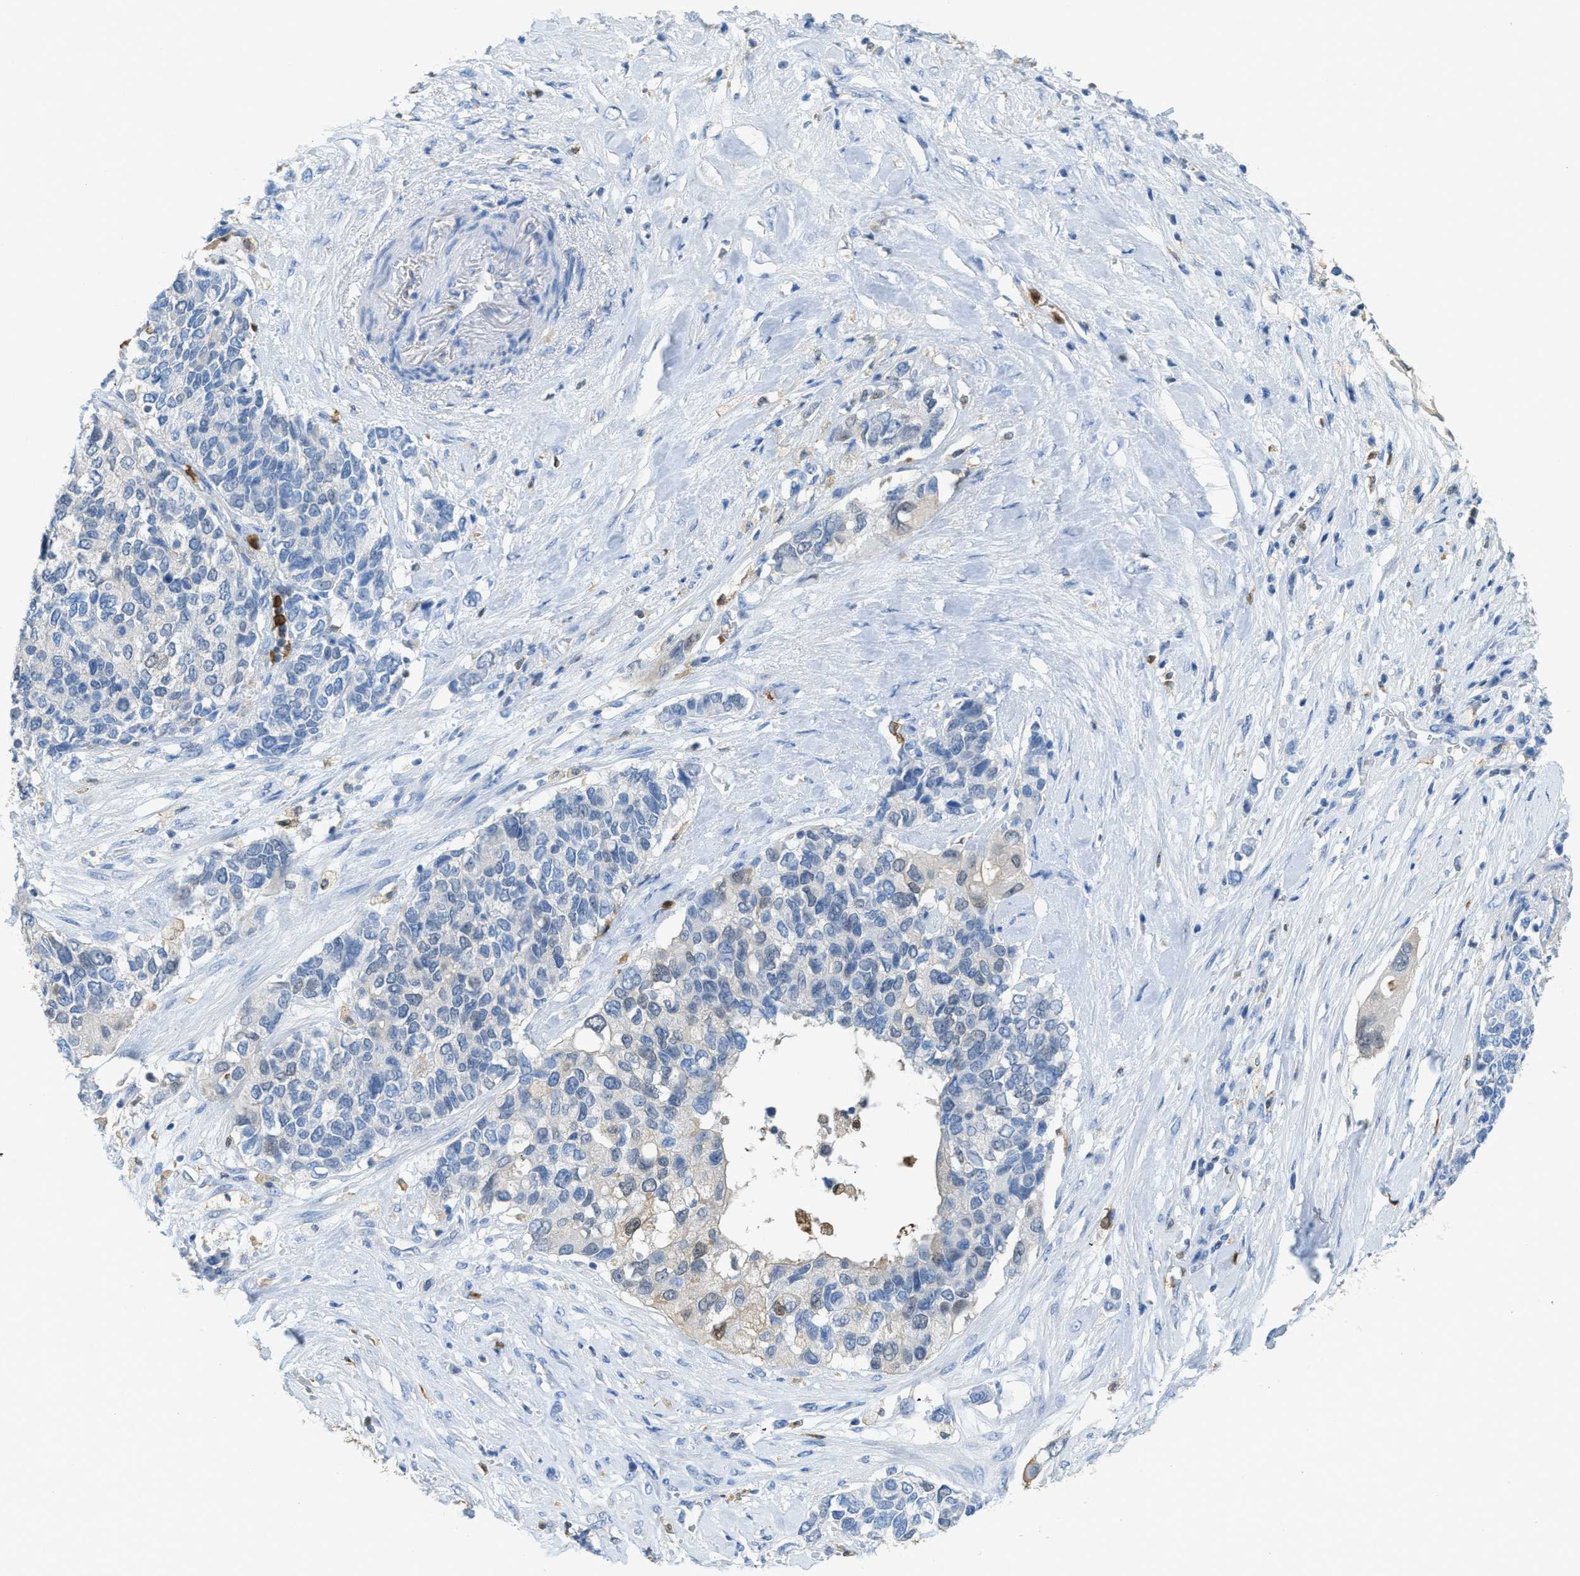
{"staining": {"intensity": "weak", "quantity": "<25%", "location": "cytoplasmic/membranous,nuclear"}, "tissue": "pancreatic cancer", "cell_type": "Tumor cells", "image_type": "cancer", "snomed": [{"axis": "morphology", "description": "Adenocarcinoma, NOS"}, {"axis": "topography", "description": "Pancreas"}], "caption": "The photomicrograph reveals no significant expression in tumor cells of pancreatic adenocarcinoma.", "gene": "SERPINB1", "patient": {"sex": "female", "age": 56}}